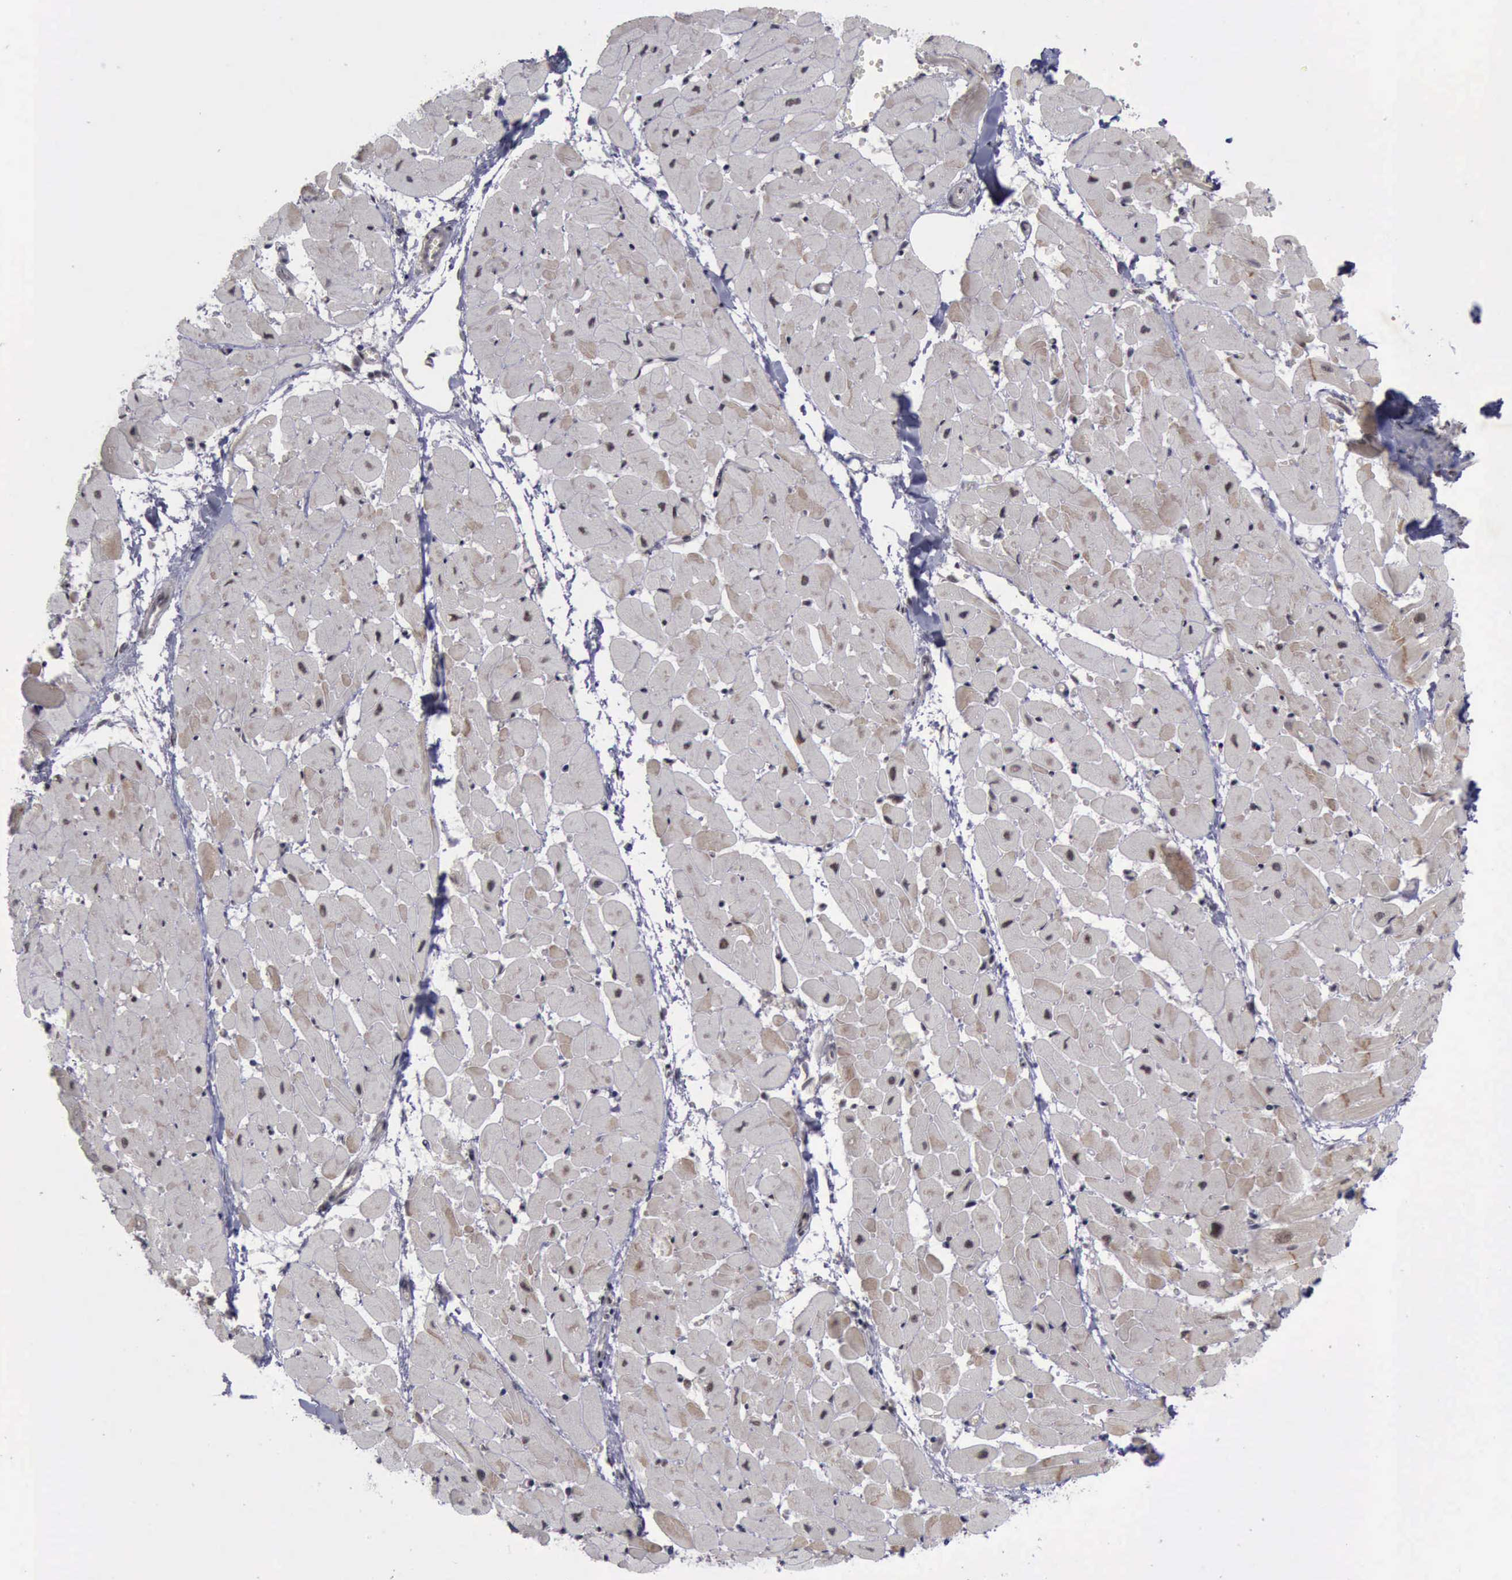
{"staining": {"intensity": "moderate", "quantity": ">75%", "location": "cytoplasmic/membranous"}, "tissue": "heart muscle", "cell_type": "Cardiomyocytes", "image_type": "normal", "snomed": [{"axis": "morphology", "description": "Normal tissue, NOS"}, {"axis": "topography", "description": "Heart"}], "caption": "Heart muscle was stained to show a protein in brown. There is medium levels of moderate cytoplasmic/membranous staining in approximately >75% of cardiomyocytes. Using DAB (brown) and hematoxylin (blue) stains, captured at high magnification using brightfield microscopy.", "gene": "ATM", "patient": {"sex": "female", "age": 19}}